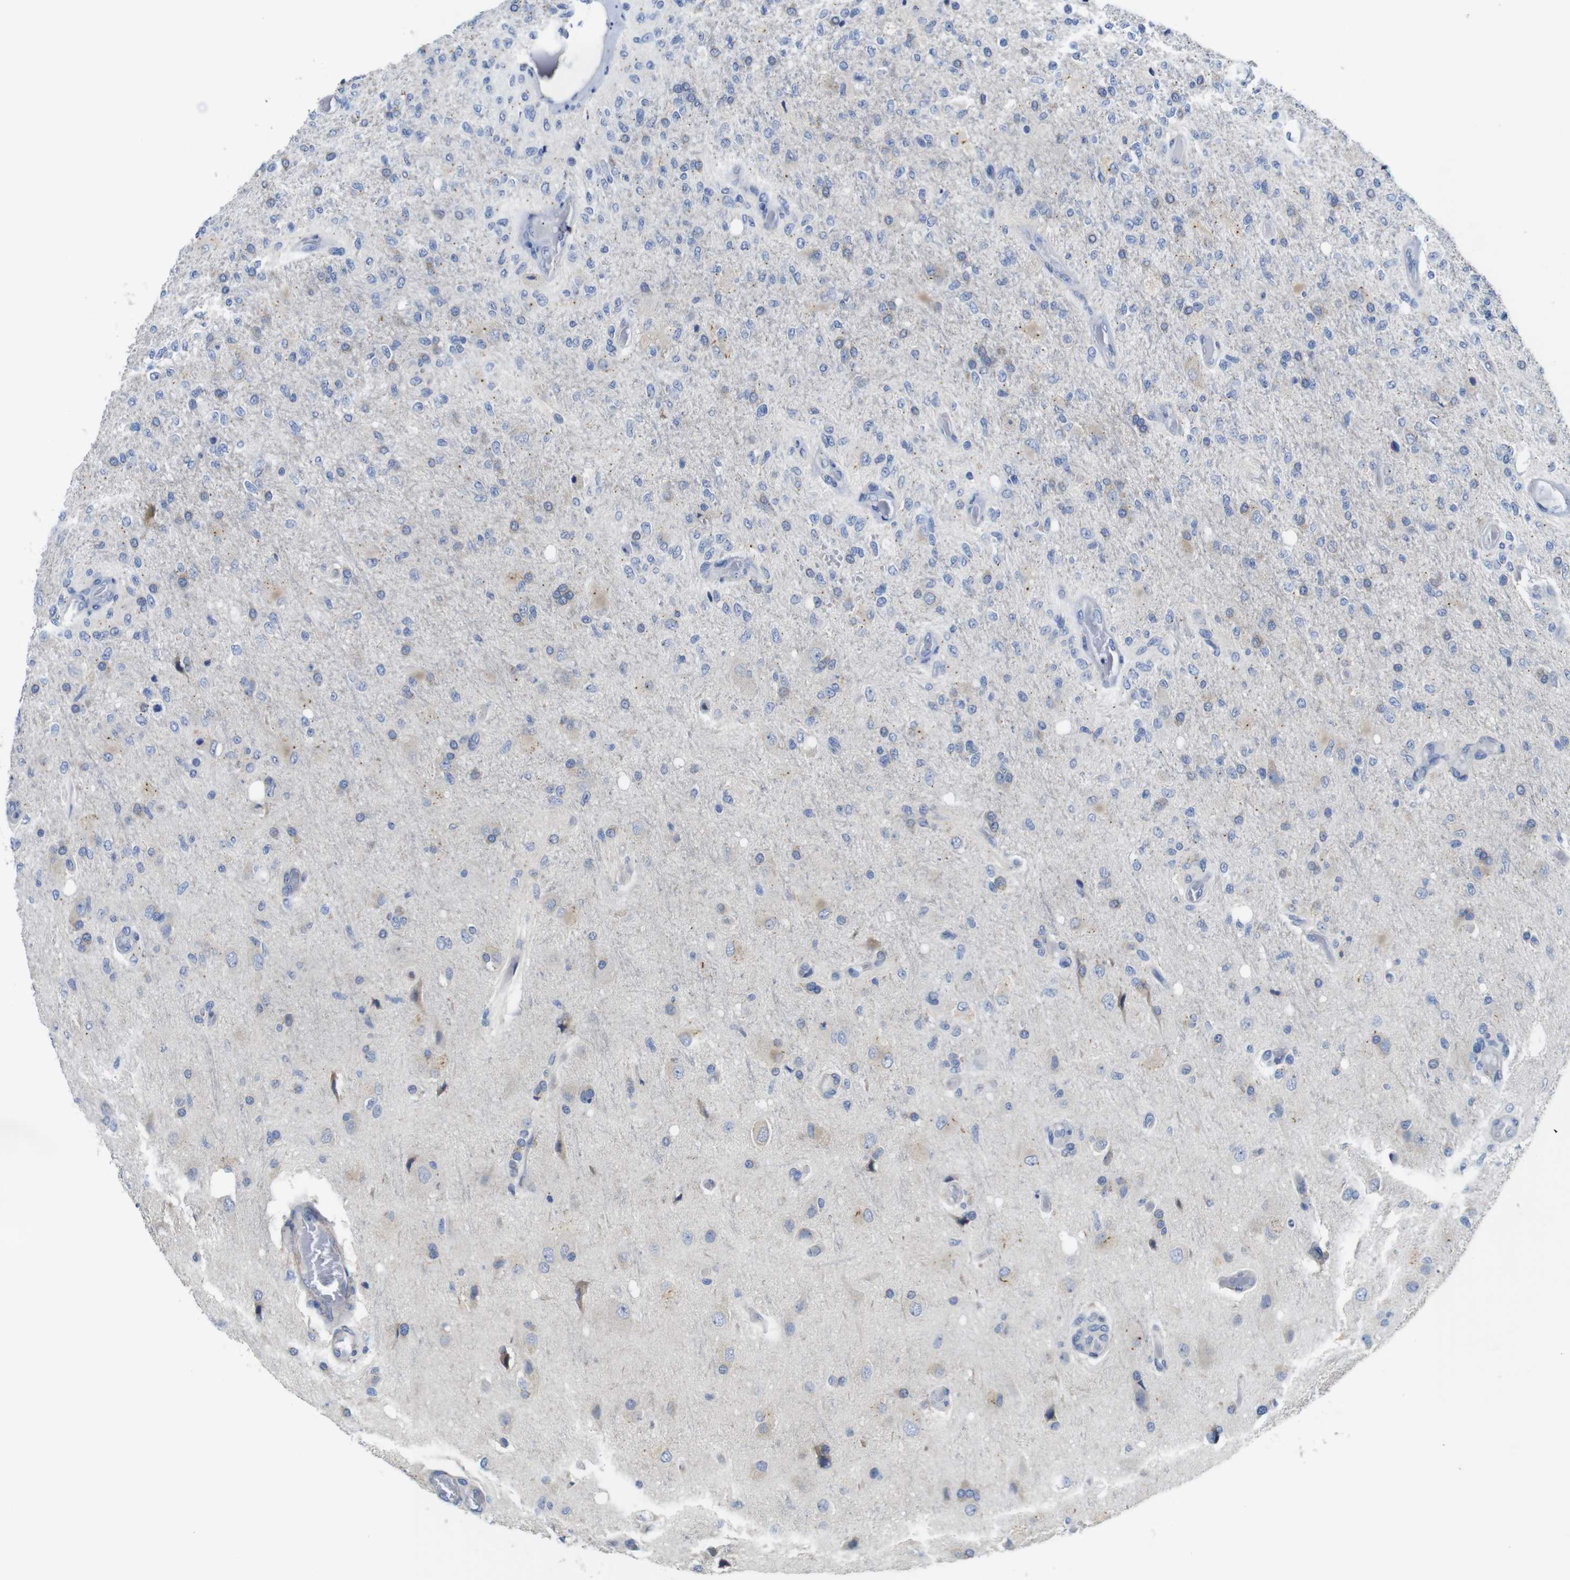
{"staining": {"intensity": "negative", "quantity": "none", "location": "none"}, "tissue": "glioma", "cell_type": "Tumor cells", "image_type": "cancer", "snomed": [{"axis": "morphology", "description": "Normal tissue, NOS"}, {"axis": "morphology", "description": "Glioma, malignant, High grade"}, {"axis": "topography", "description": "Cerebral cortex"}], "caption": "High magnification brightfield microscopy of malignant glioma (high-grade) stained with DAB (3,3'-diaminobenzidine) (brown) and counterstained with hematoxylin (blue): tumor cells show no significant staining. (DAB (3,3'-diaminobenzidine) immunohistochemistry (IHC) with hematoxylin counter stain).", "gene": "DDRGK1", "patient": {"sex": "male", "age": 77}}